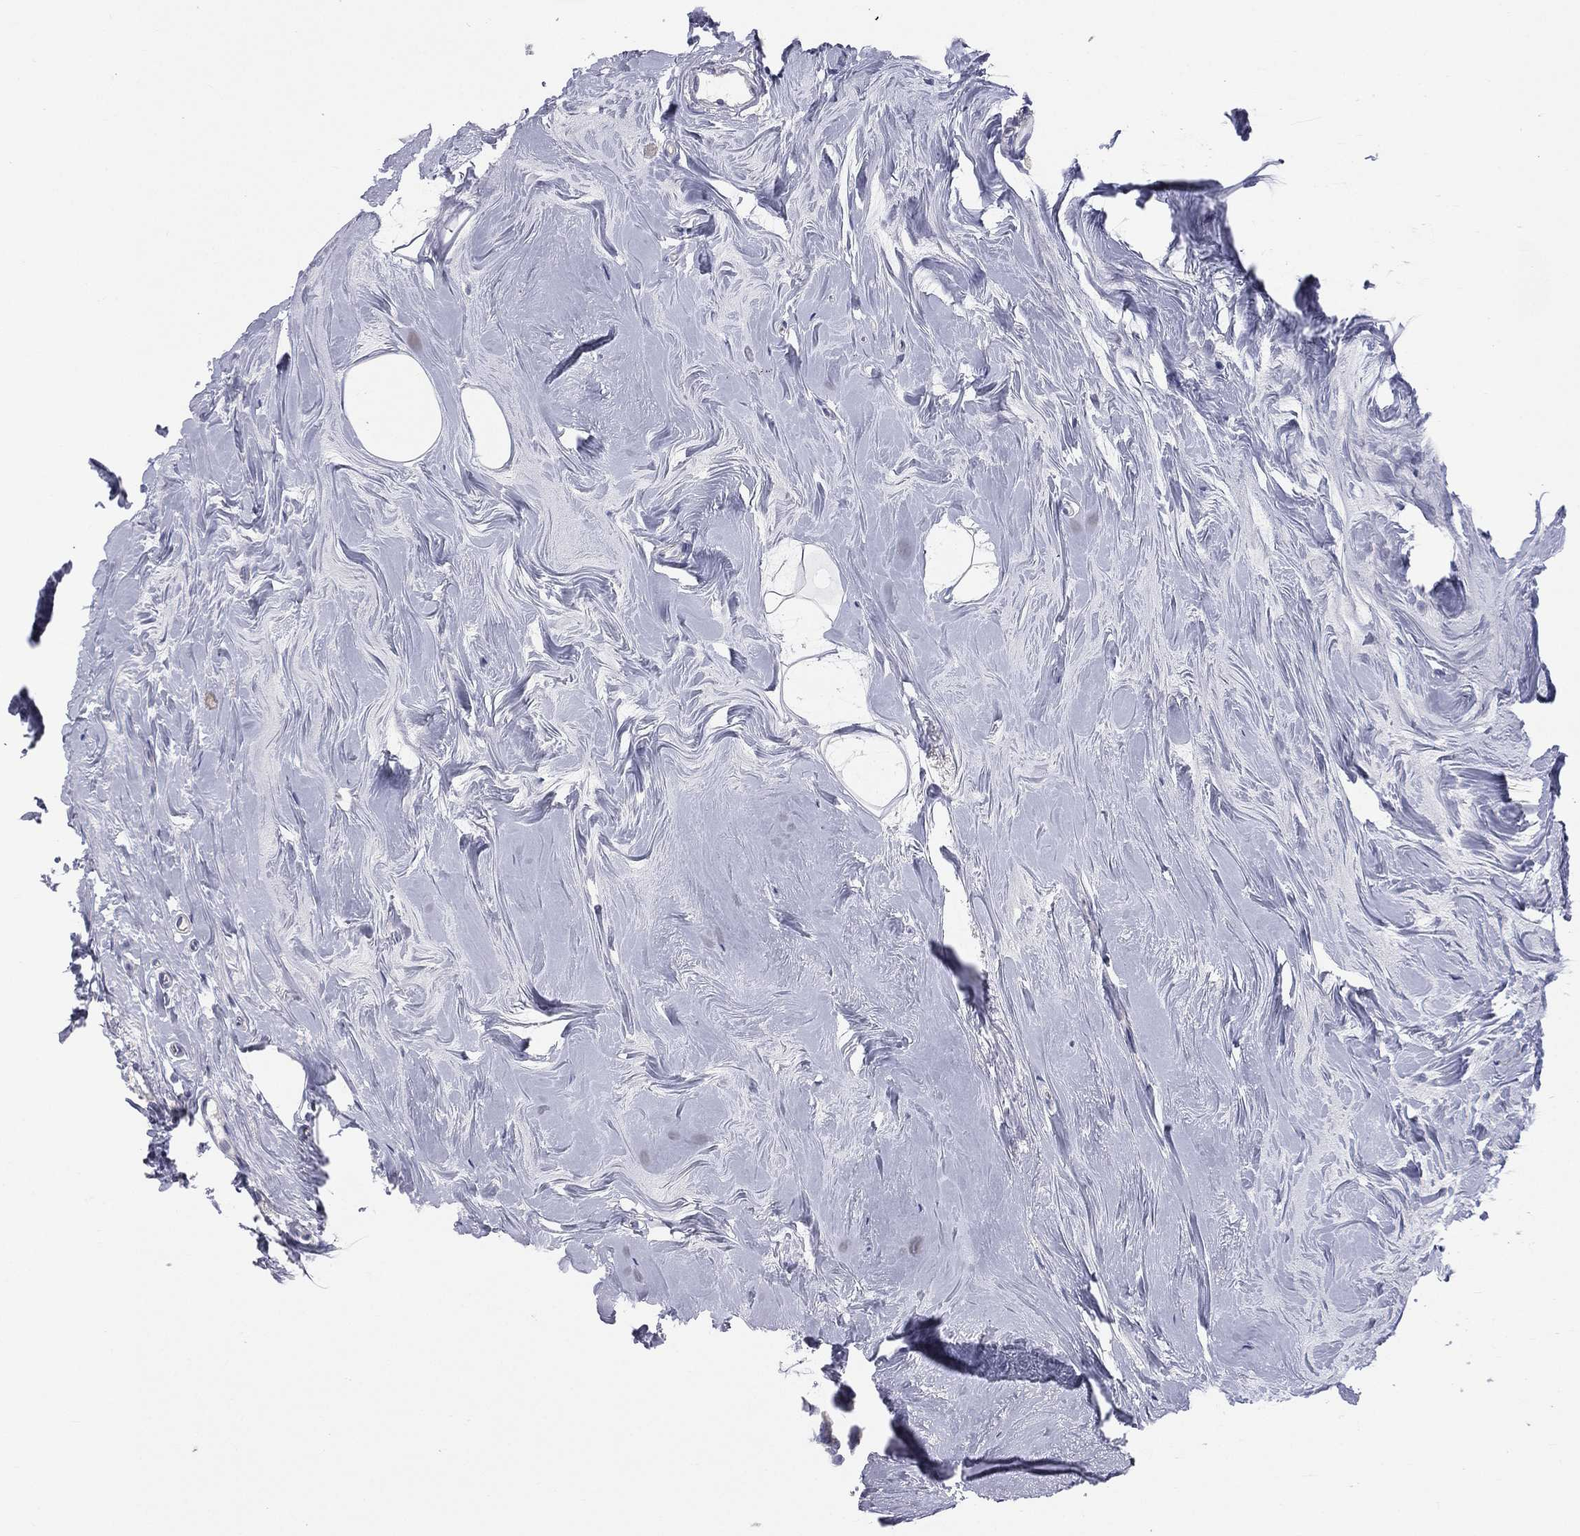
{"staining": {"intensity": "negative", "quantity": "none", "location": "none"}, "tissue": "breast cancer", "cell_type": "Tumor cells", "image_type": "cancer", "snomed": [{"axis": "morphology", "description": "Duct carcinoma"}, {"axis": "topography", "description": "Breast"}], "caption": "A histopathology image of breast cancer stained for a protein displays no brown staining in tumor cells.", "gene": "STK31", "patient": {"sex": "female", "age": 55}}